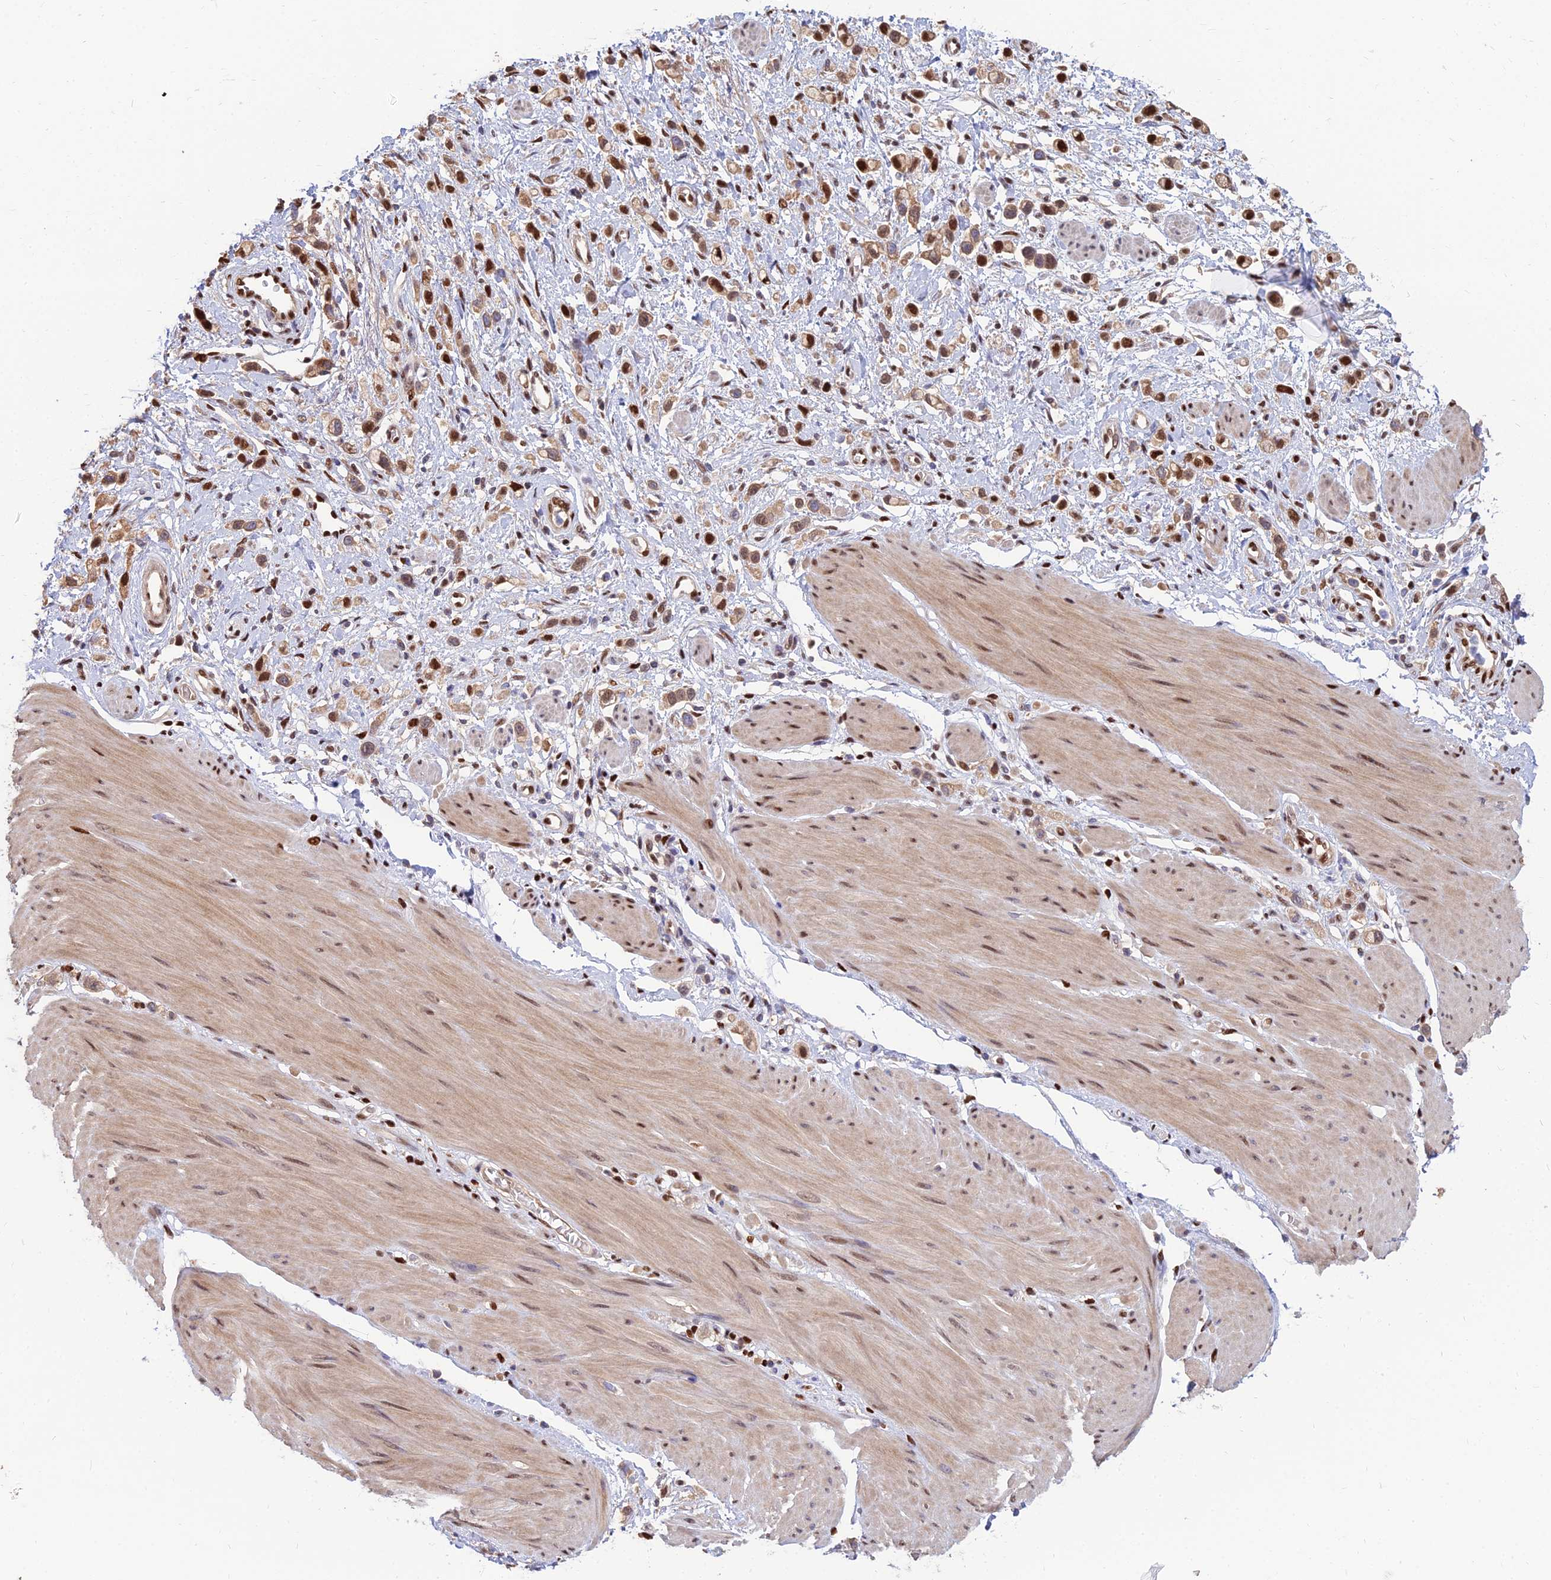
{"staining": {"intensity": "strong", "quantity": ">75%", "location": "cytoplasmic/membranous,nuclear"}, "tissue": "stomach cancer", "cell_type": "Tumor cells", "image_type": "cancer", "snomed": [{"axis": "morphology", "description": "Adenocarcinoma, NOS"}, {"axis": "topography", "description": "Stomach"}], "caption": "Human stomach adenocarcinoma stained for a protein (brown) exhibits strong cytoplasmic/membranous and nuclear positive expression in about >75% of tumor cells.", "gene": "DNPEP", "patient": {"sex": "female", "age": 65}}